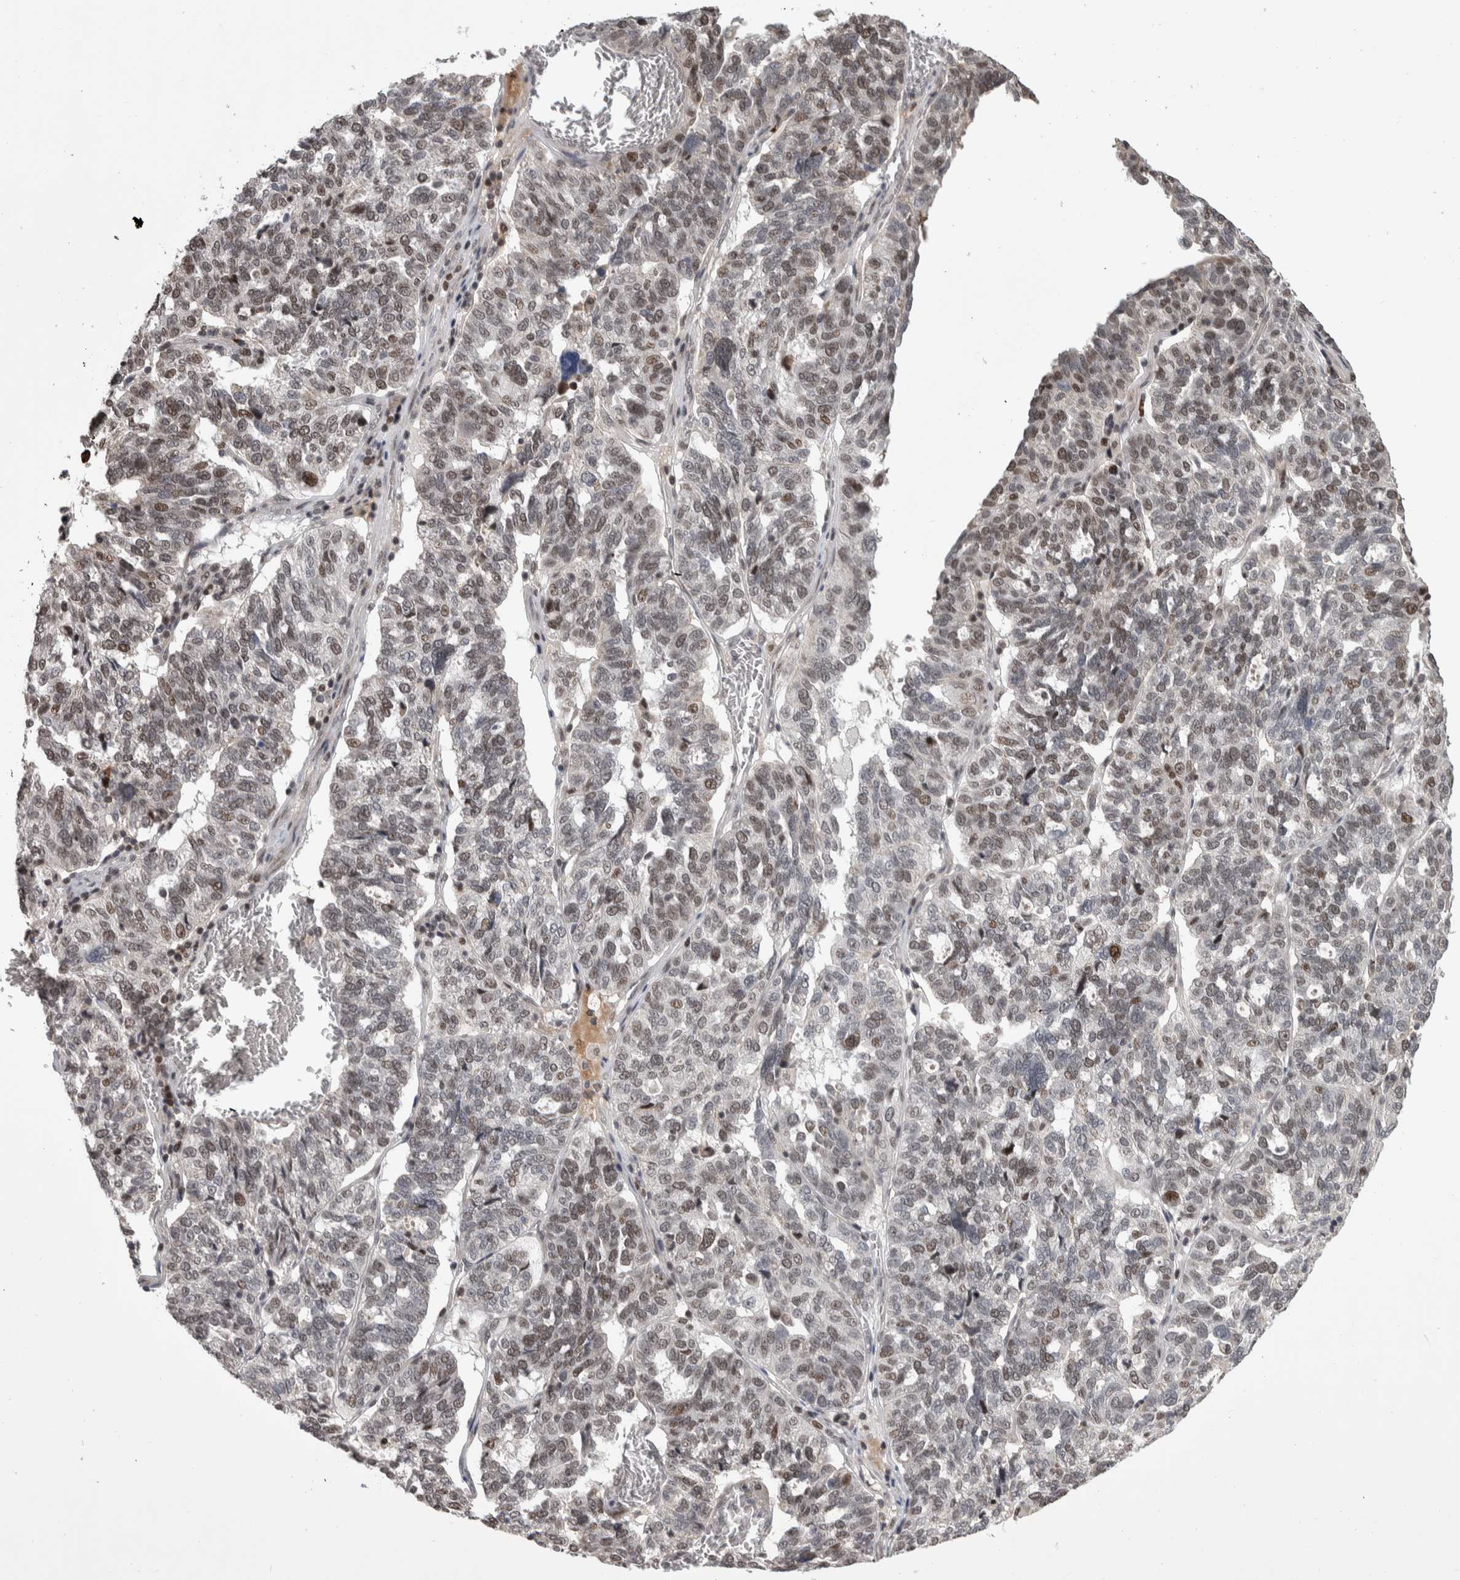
{"staining": {"intensity": "moderate", "quantity": ">75%", "location": "nuclear"}, "tissue": "ovarian cancer", "cell_type": "Tumor cells", "image_type": "cancer", "snomed": [{"axis": "morphology", "description": "Cystadenocarcinoma, serous, NOS"}, {"axis": "topography", "description": "Ovary"}], "caption": "This is a histology image of IHC staining of ovarian serous cystadenocarcinoma, which shows moderate expression in the nuclear of tumor cells.", "gene": "ZNF592", "patient": {"sex": "female", "age": 59}}